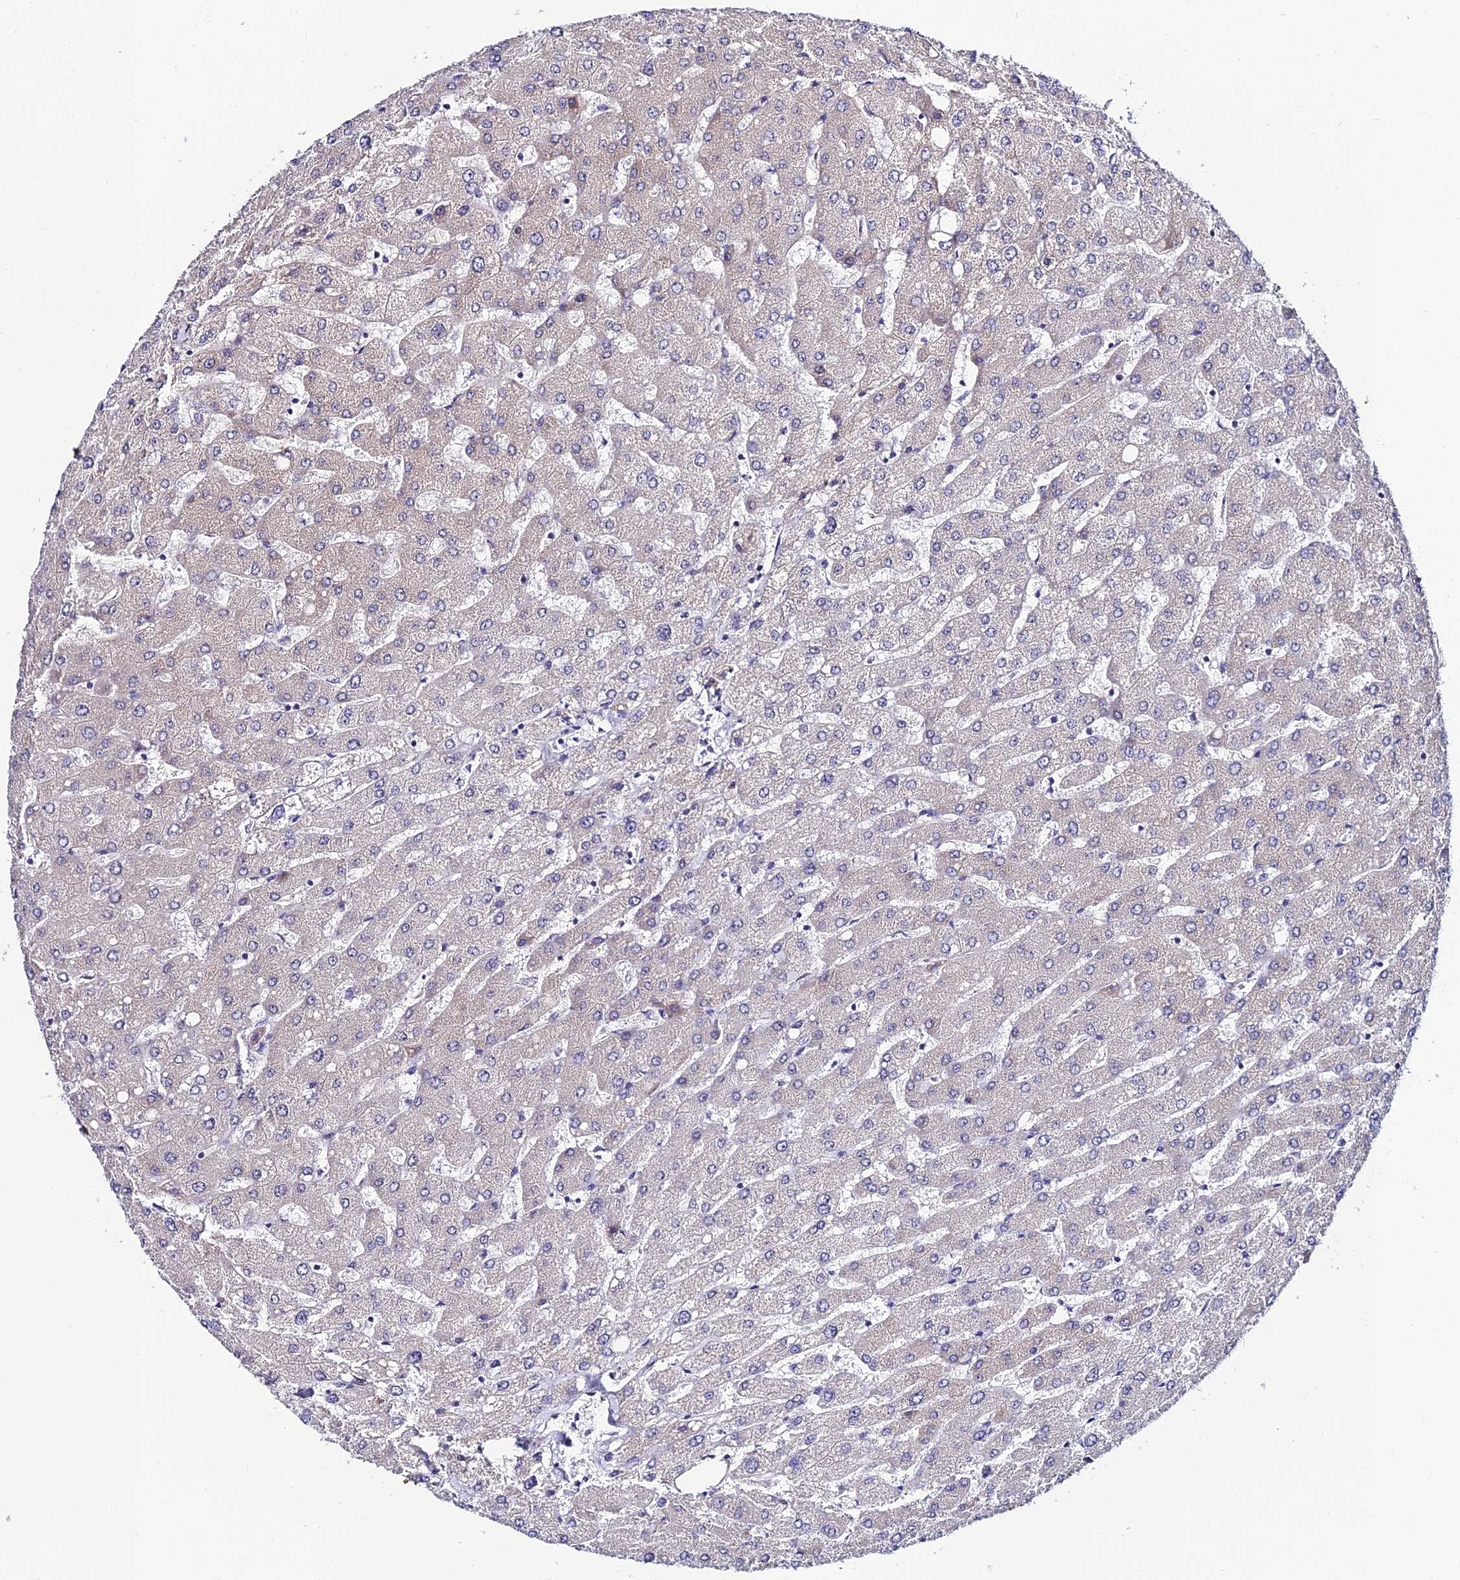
{"staining": {"intensity": "negative", "quantity": "none", "location": "none"}, "tissue": "liver", "cell_type": "Cholangiocytes", "image_type": "normal", "snomed": [{"axis": "morphology", "description": "Normal tissue, NOS"}, {"axis": "topography", "description": "Liver"}], "caption": "An IHC micrograph of unremarkable liver is shown. There is no staining in cholangiocytes of liver. (DAB (3,3'-diaminobenzidine) immunohistochemistry (IHC) visualized using brightfield microscopy, high magnification).", "gene": "SYT15B", "patient": {"sex": "male", "age": 55}}